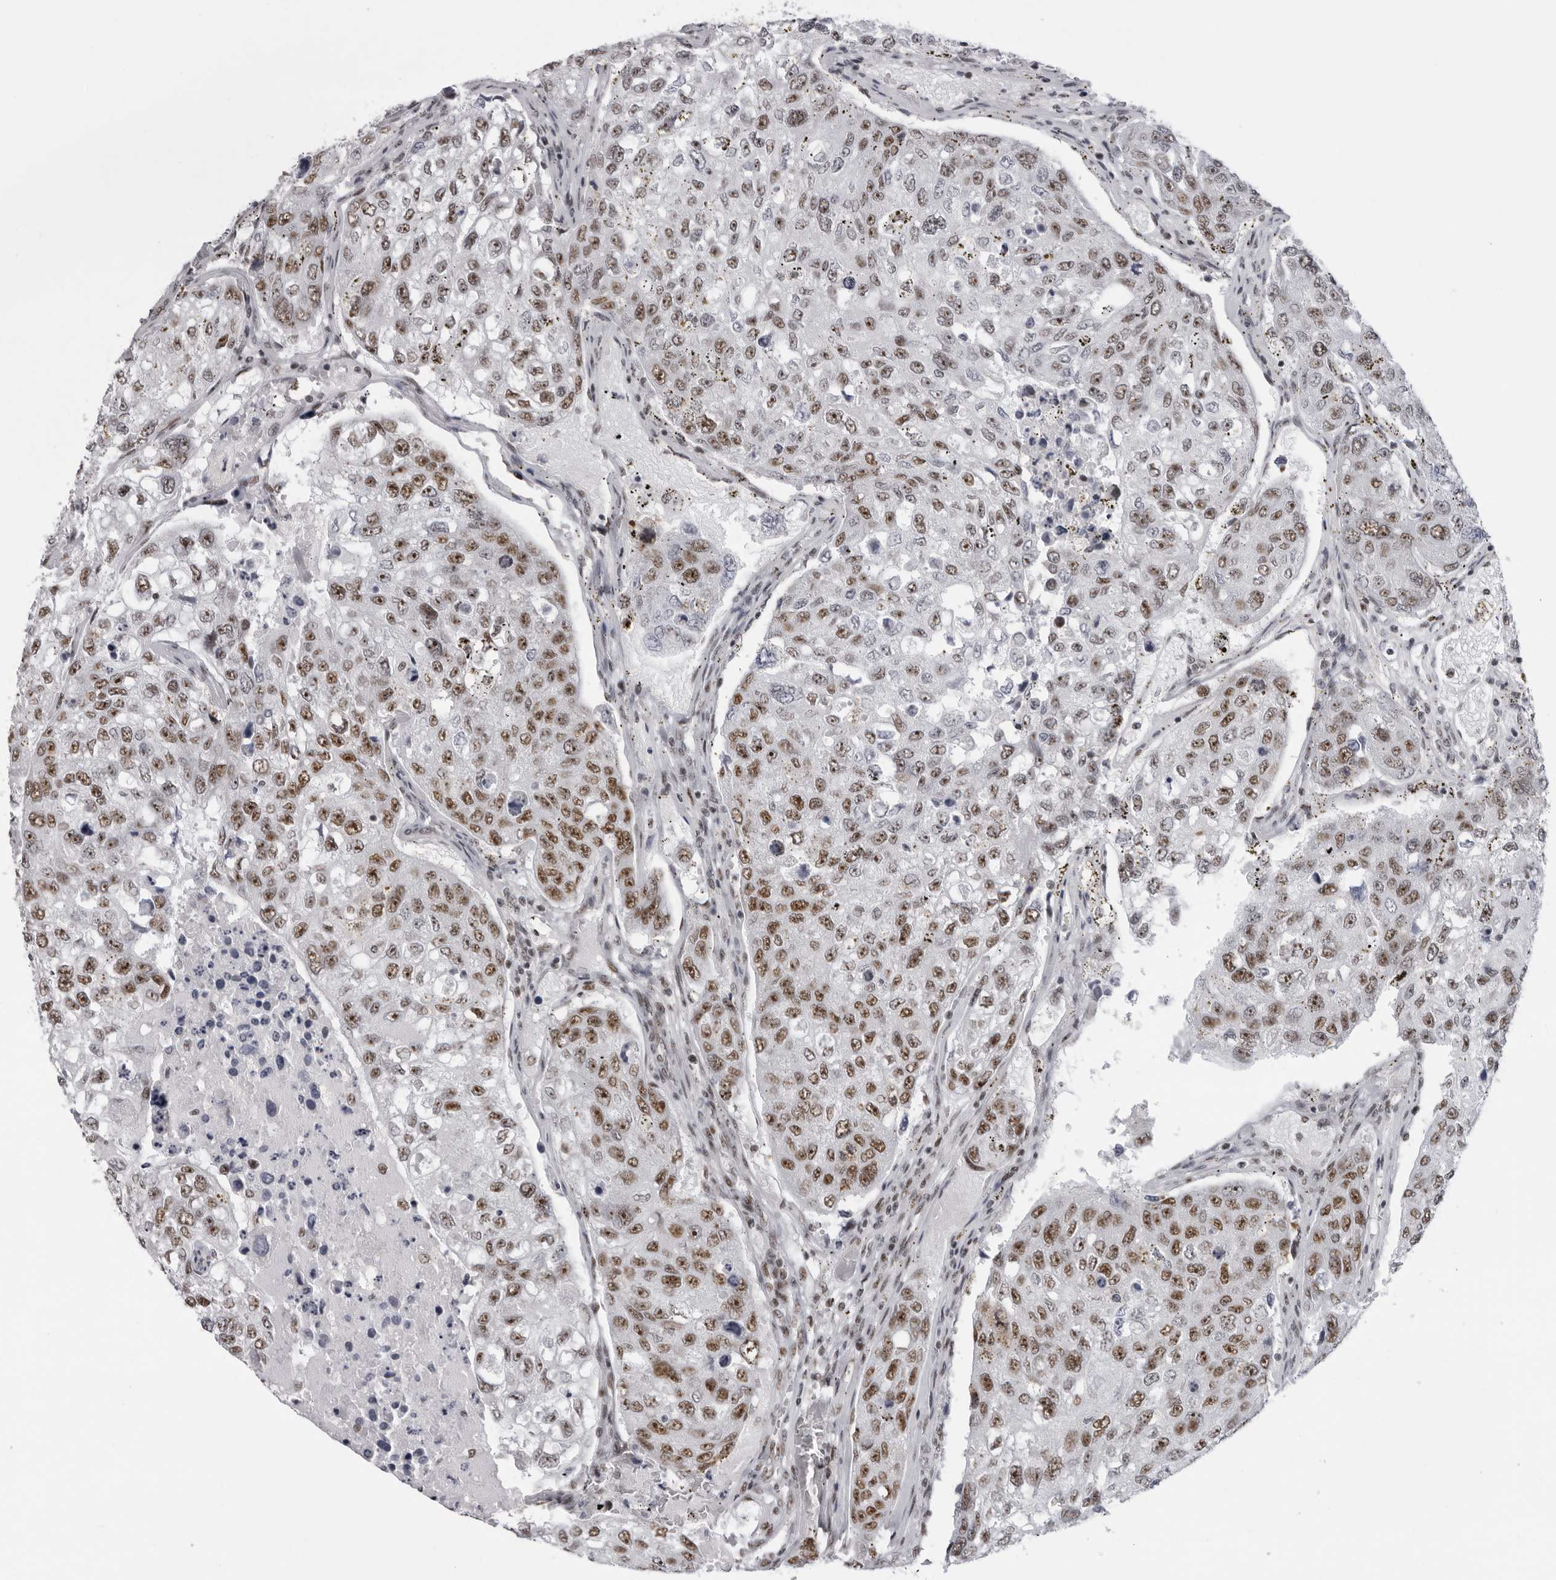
{"staining": {"intensity": "moderate", "quantity": ">75%", "location": "nuclear"}, "tissue": "urothelial cancer", "cell_type": "Tumor cells", "image_type": "cancer", "snomed": [{"axis": "morphology", "description": "Urothelial carcinoma, High grade"}, {"axis": "topography", "description": "Lymph node"}, {"axis": "topography", "description": "Urinary bladder"}], "caption": "This is a histology image of IHC staining of urothelial cancer, which shows moderate positivity in the nuclear of tumor cells.", "gene": "DHX9", "patient": {"sex": "male", "age": 51}}